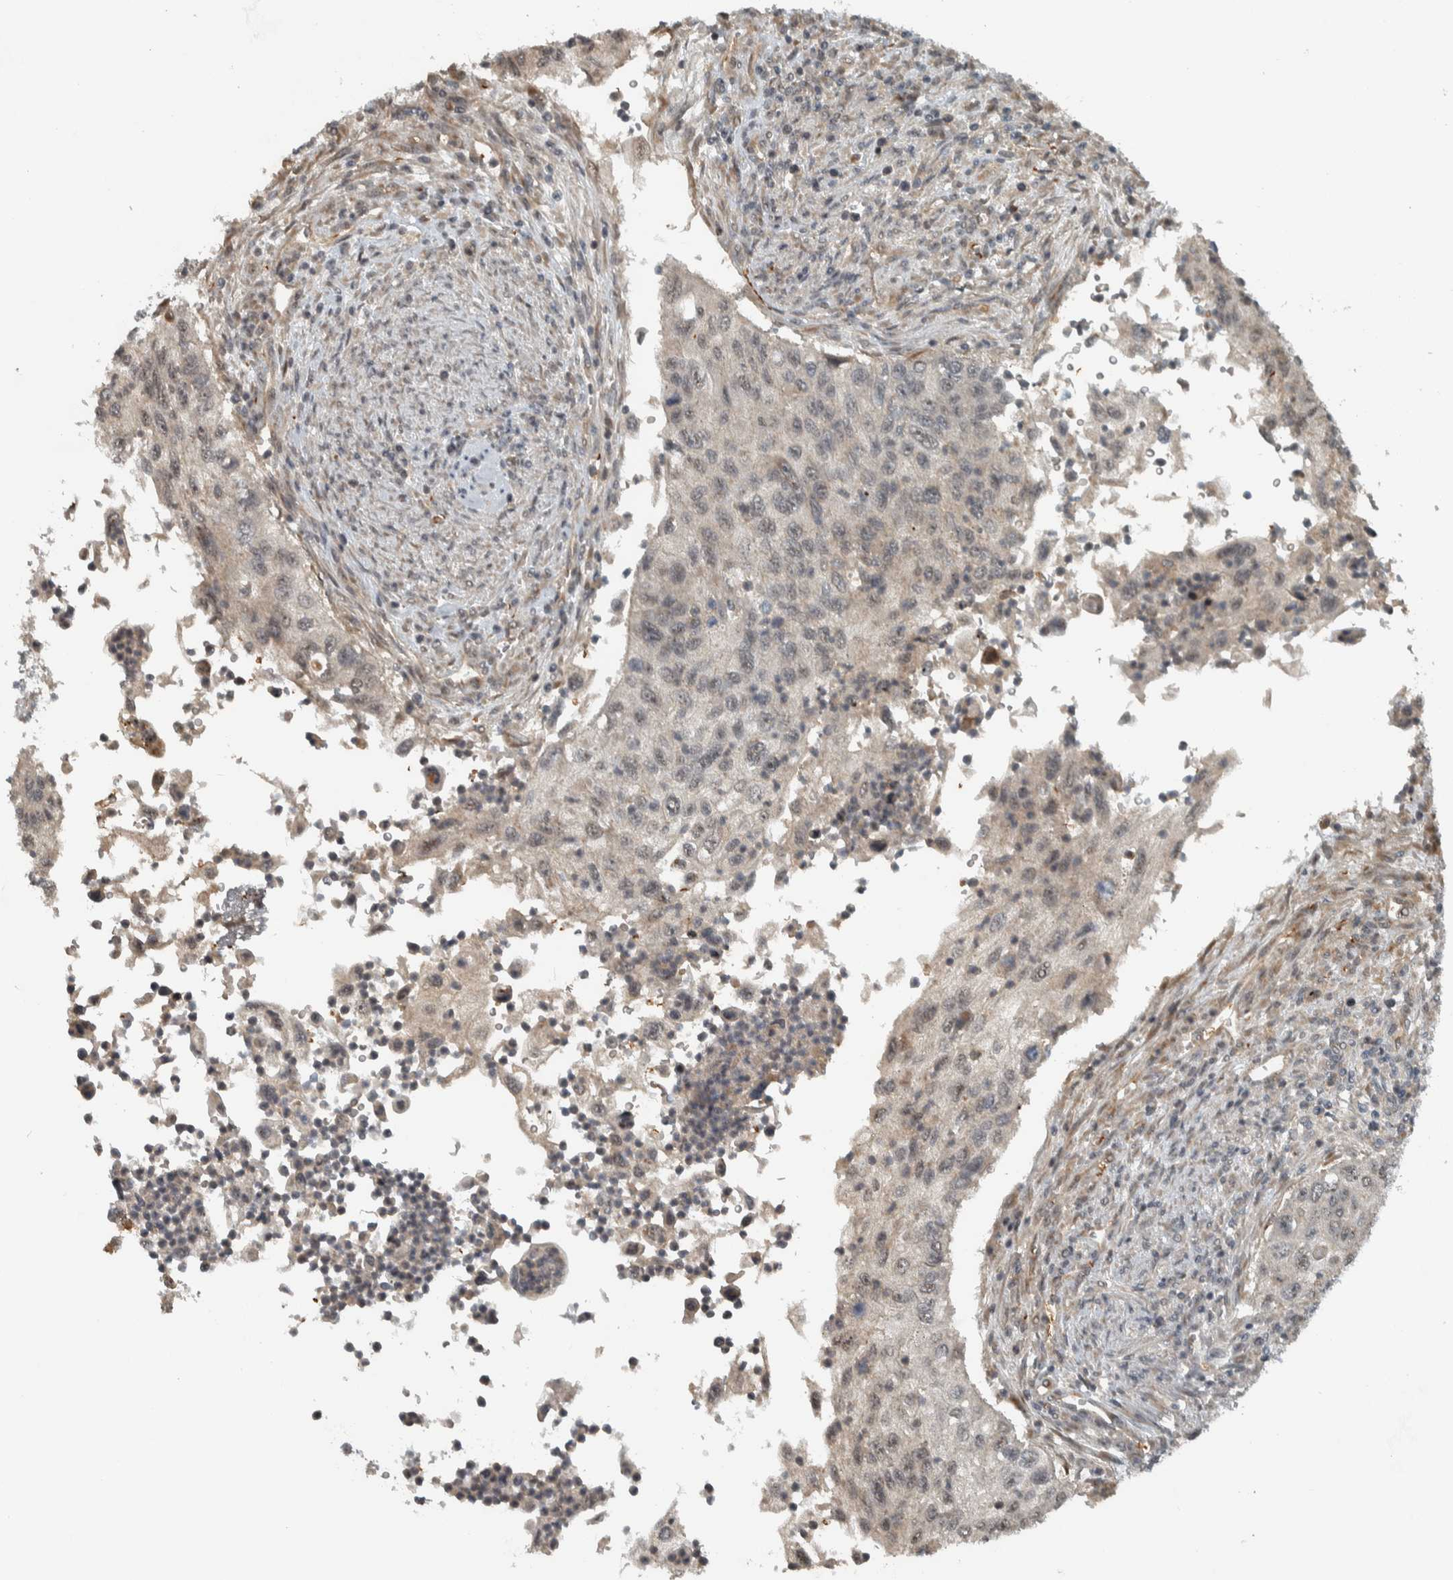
{"staining": {"intensity": "weak", "quantity": "<25%", "location": "nuclear"}, "tissue": "urothelial cancer", "cell_type": "Tumor cells", "image_type": "cancer", "snomed": [{"axis": "morphology", "description": "Urothelial carcinoma, High grade"}, {"axis": "topography", "description": "Urinary bladder"}], "caption": "Human urothelial cancer stained for a protein using immunohistochemistry shows no positivity in tumor cells.", "gene": "NAPG", "patient": {"sex": "female", "age": 60}}